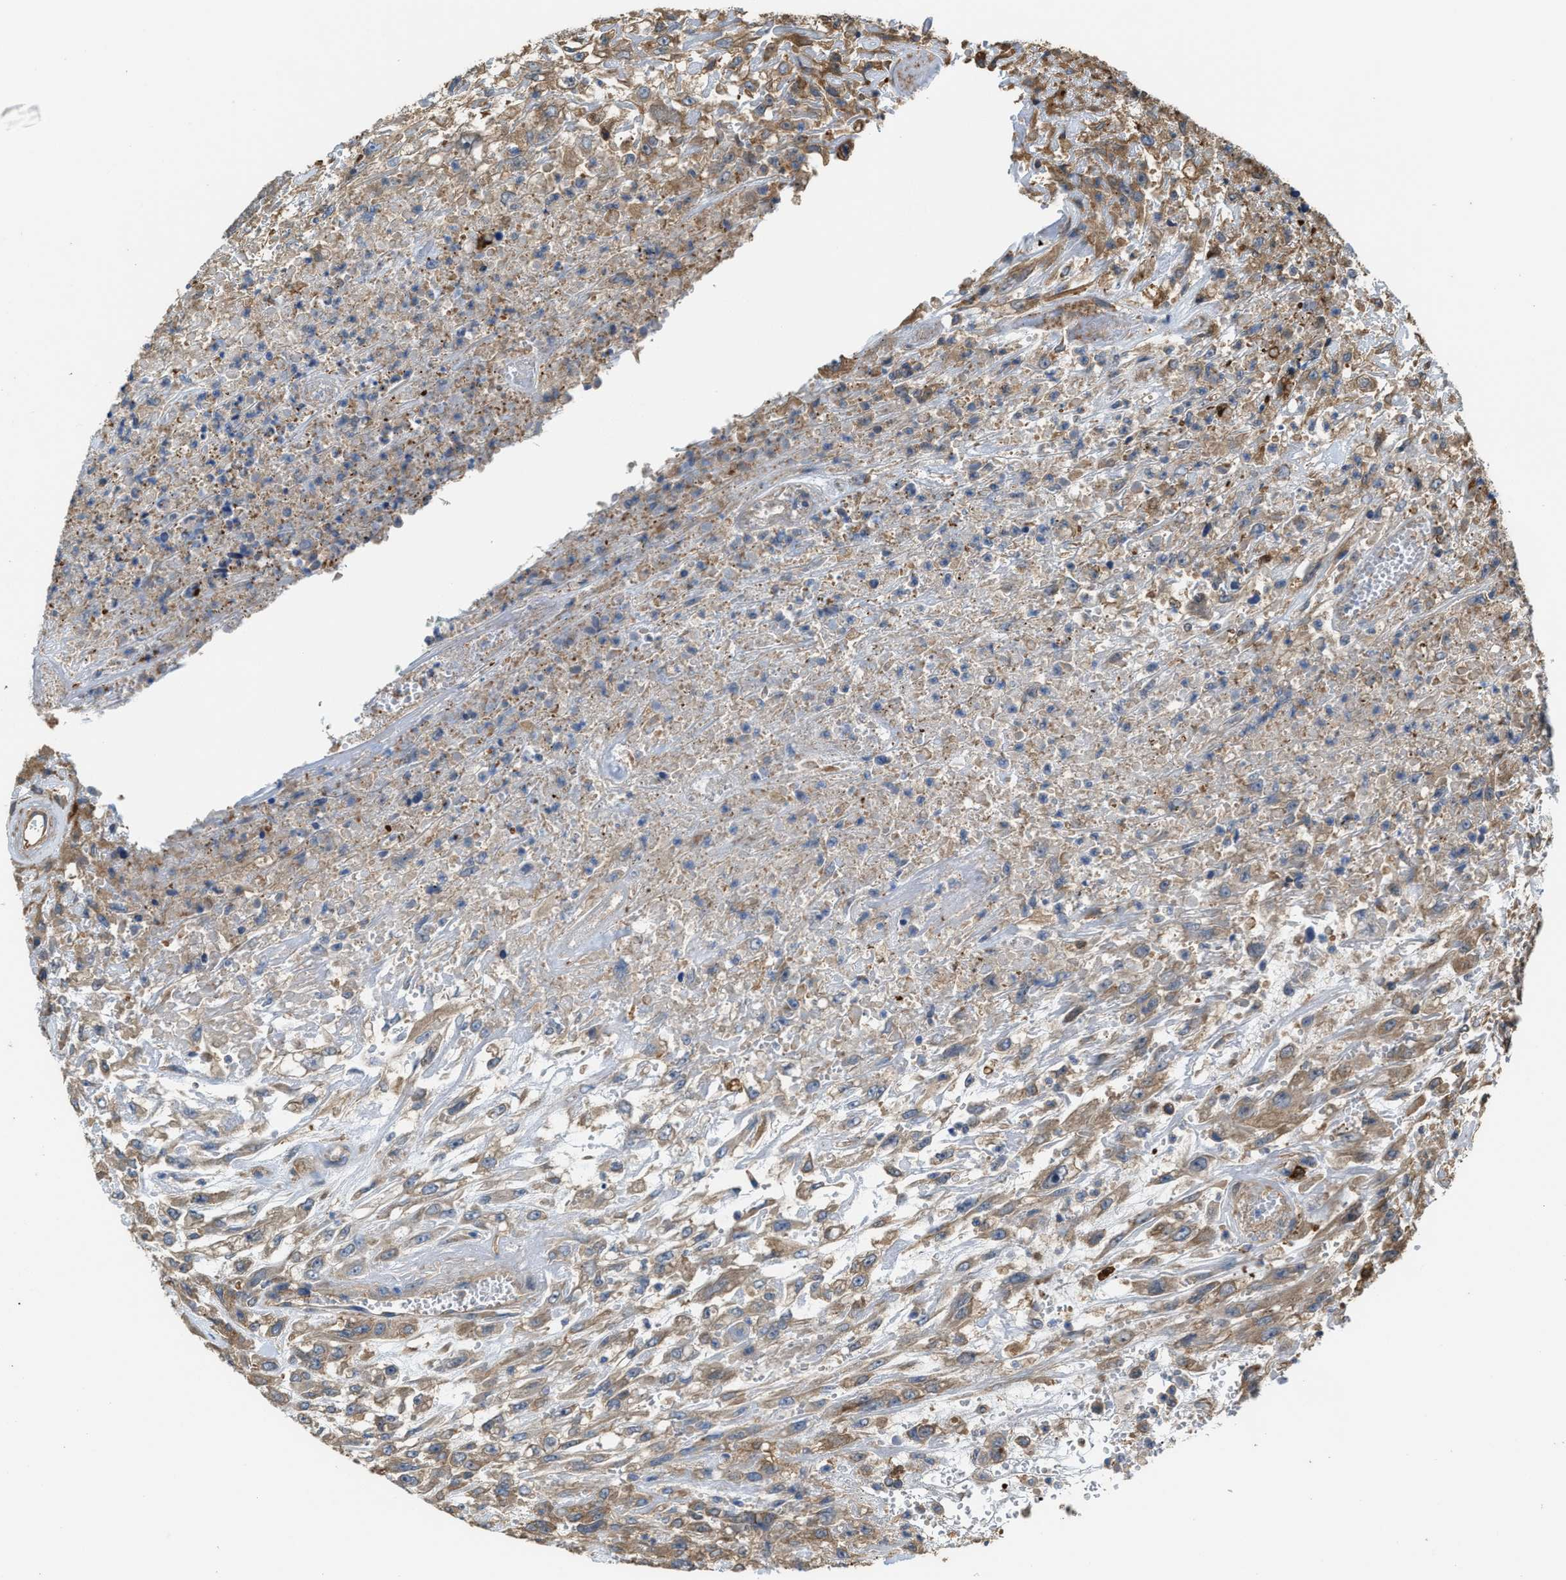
{"staining": {"intensity": "moderate", "quantity": ">75%", "location": "cytoplasmic/membranous"}, "tissue": "urothelial cancer", "cell_type": "Tumor cells", "image_type": "cancer", "snomed": [{"axis": "morphology", "description": "Urothelial carcinoma, High grade"}, {"axis": "topography", "description": "Urinary bladder"}], "caption": "Immunohistochemical staining of urothelial carcinoma (high-grade) exhibits medium levels of moderate cytoplasmic/membranous protein staining in approximately >75% of tumor cells.", "gene": "ATIC", "patient": {"sex": "male", "age": 46}}